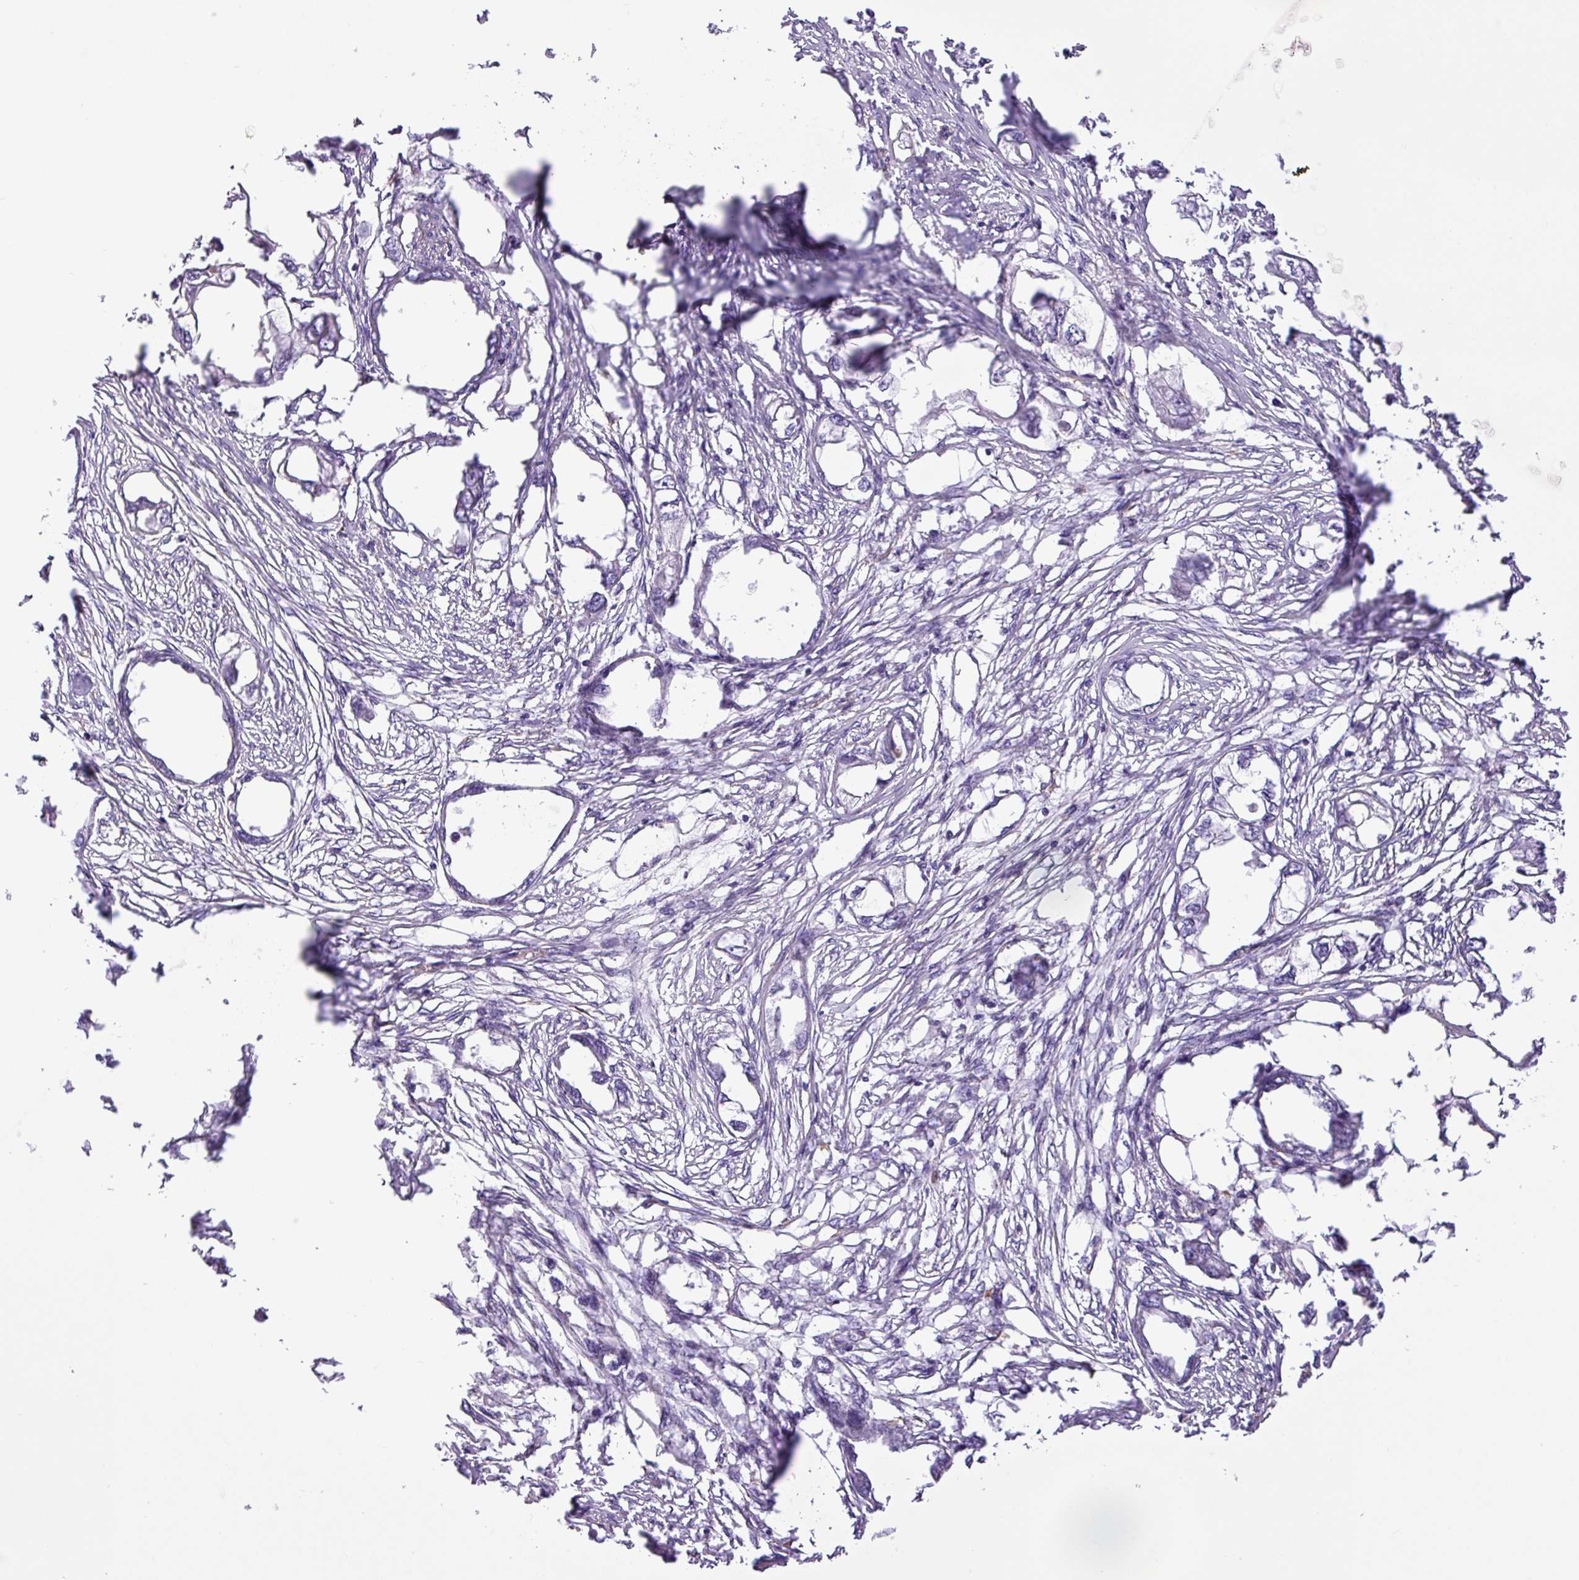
{"staining": {"intensity": "negative", "quantity": "none", "location": "none"}, "tissue": "endometrial cancer", "cell_type": "Tumor cells", "image_type": "cancer", "snomed": [{"axis": "morphology", "description": "Adenocarcinoma, NOS"}, {"axis": "morphology", "description": "Adenocarcinoma, metastatic, NOS"}, {"axis": "topography", "description": "Adipose tissue"}, {"axis": "topography", "description": "Endometrium"}], "caption": "The histopathology image reveals no staining of tumor cells in endometrial adenocarcinoma.", "gene": "C11orf91", "patient": {"sex": "female", "age": 67}}